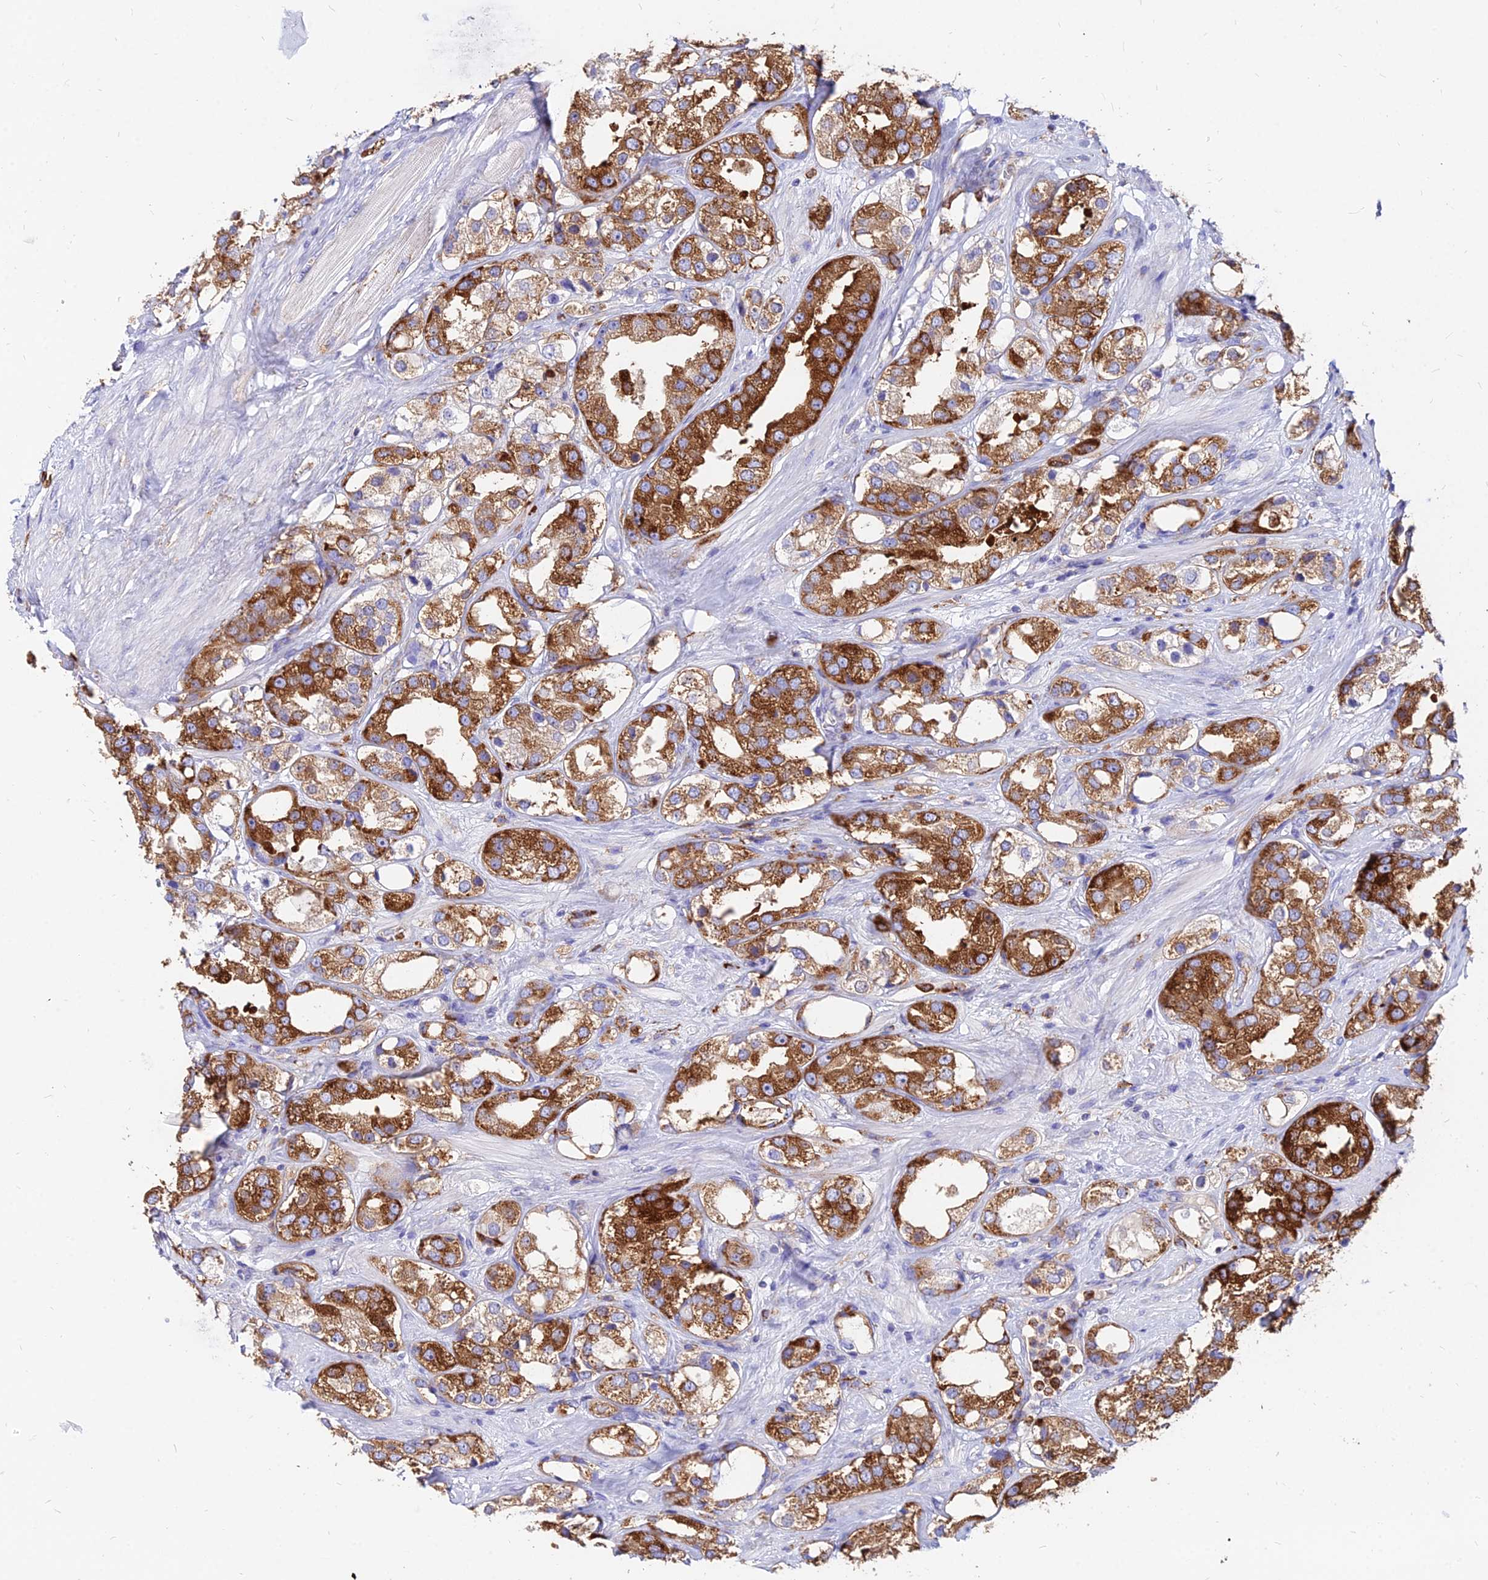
{"staining": {"intensity": "strong", "quantity": ">75%", "location": "cytoplasmic/membranous"}, "tissue": "prostate cancer", "cell_type": "Tumor cells", "image_type": "cancer", "snomed": [{"axis": "morphology", "description": "Adenocarcinoma, NOS"}, {"axis": "topography", "description": "Prostate"}], "caption": "Protein expression analysis of human prostate adenocarcinoma reveals strong cytoplasmic/membranous positivity in about >75% of tumor cells. The staining was performed using DAB, with brown indicating positive protein expression. Nuclei are stained blue with hematoxylin.", "gene": "AGTRAP", "patient": {"sex": "male", "age": 79}}